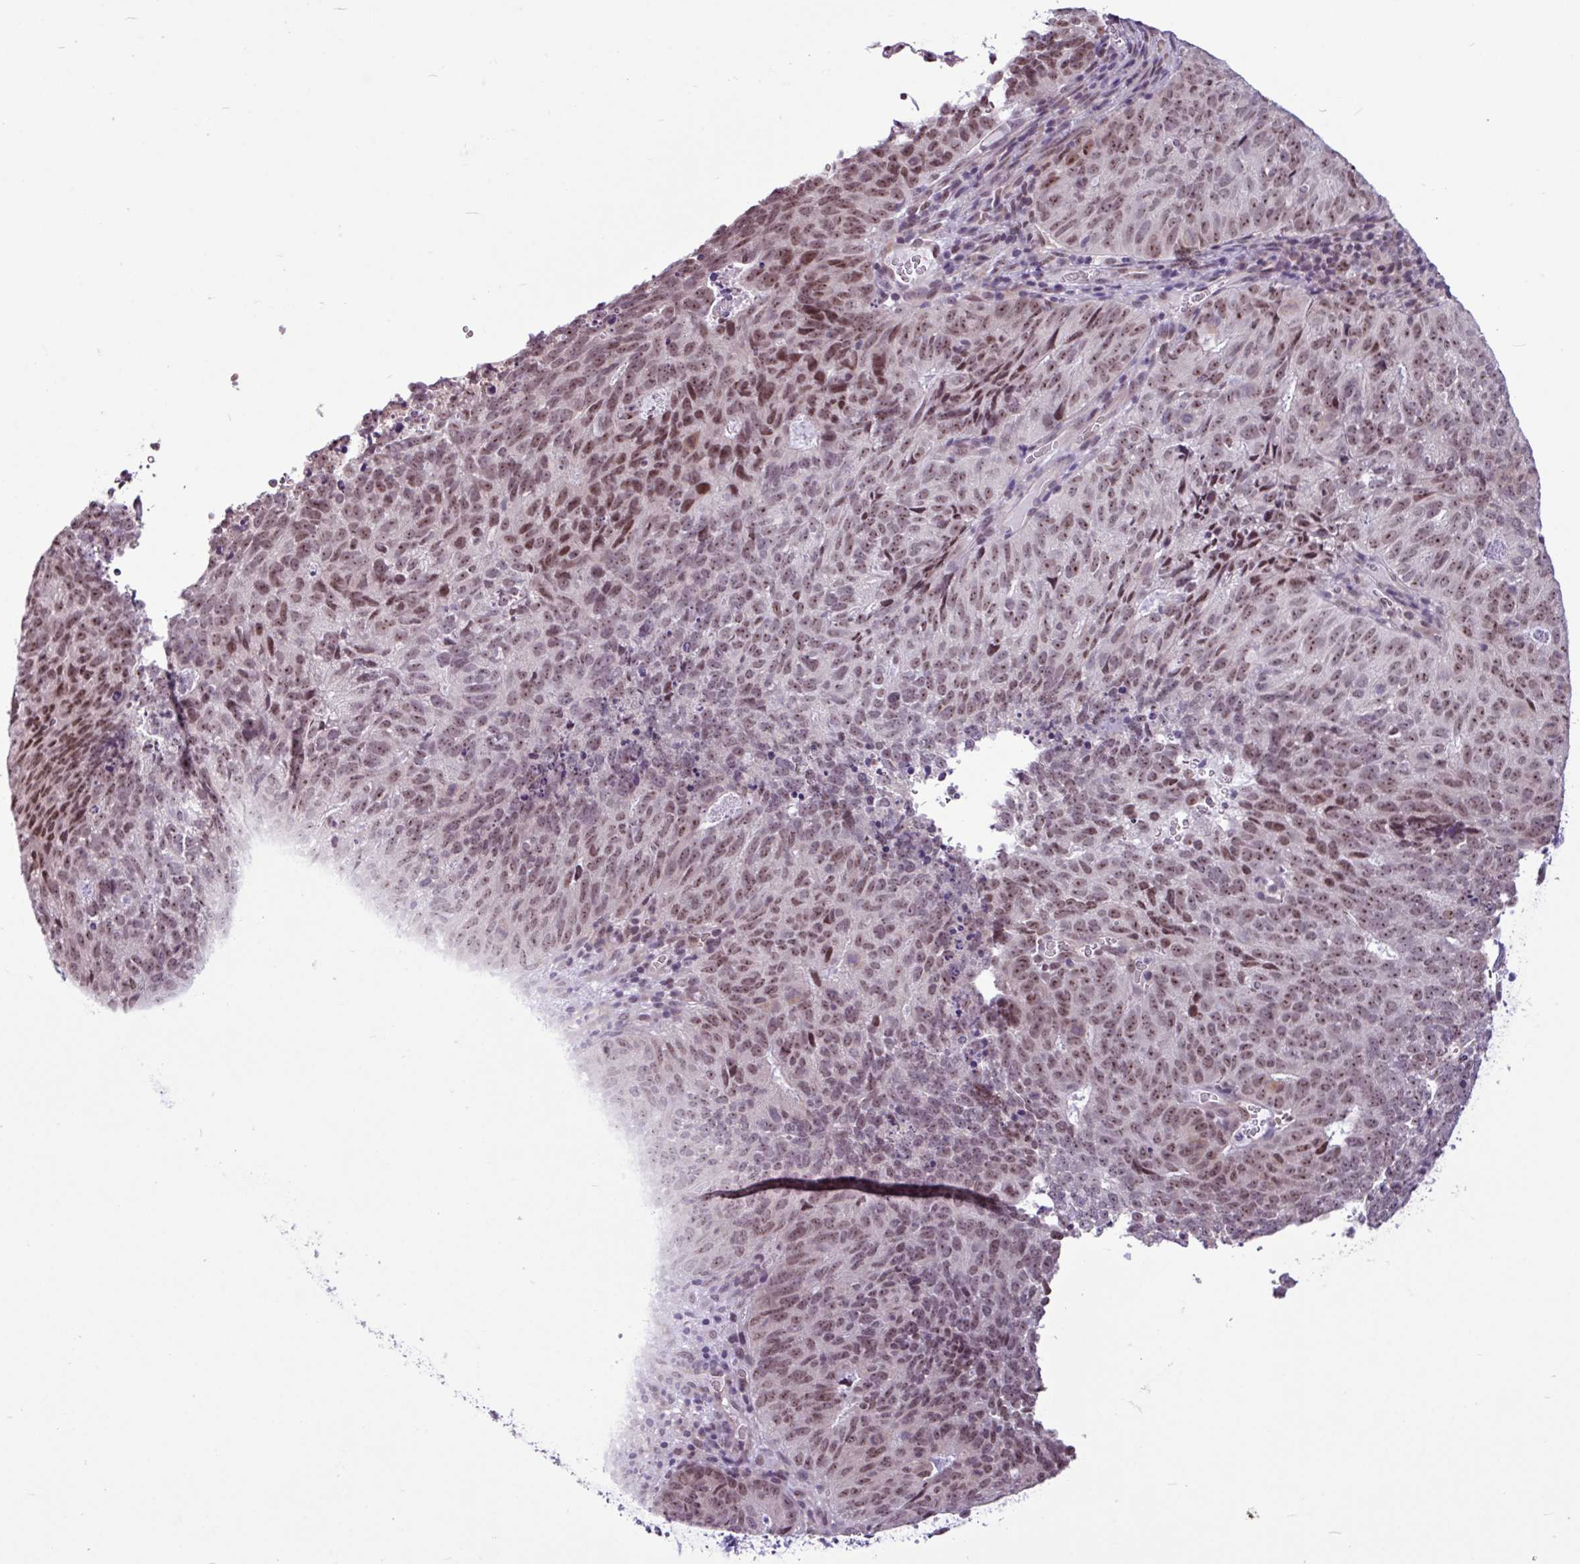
{"staining": {"intensity": "moderate", "quantity": ">75%", "location": "nuclear"}, "tissue": "cervical cancer", "cell_type": "Tumor cells", "image_type": "cancer", "snomed": [{"axis": "morphology", "description": "Adenocarcinoma, NOS"}, {"axis": "topography", "description": "Cervix"}], "caption": "Immunohistochemical staining of human cervical cancer (adenocarcinoma) demonstrates medium levels of moderate nuclear protein staining in about >75% of tumor cells.", "gene": "UTP18", "patient": {"sex": "female", "age": 38}}